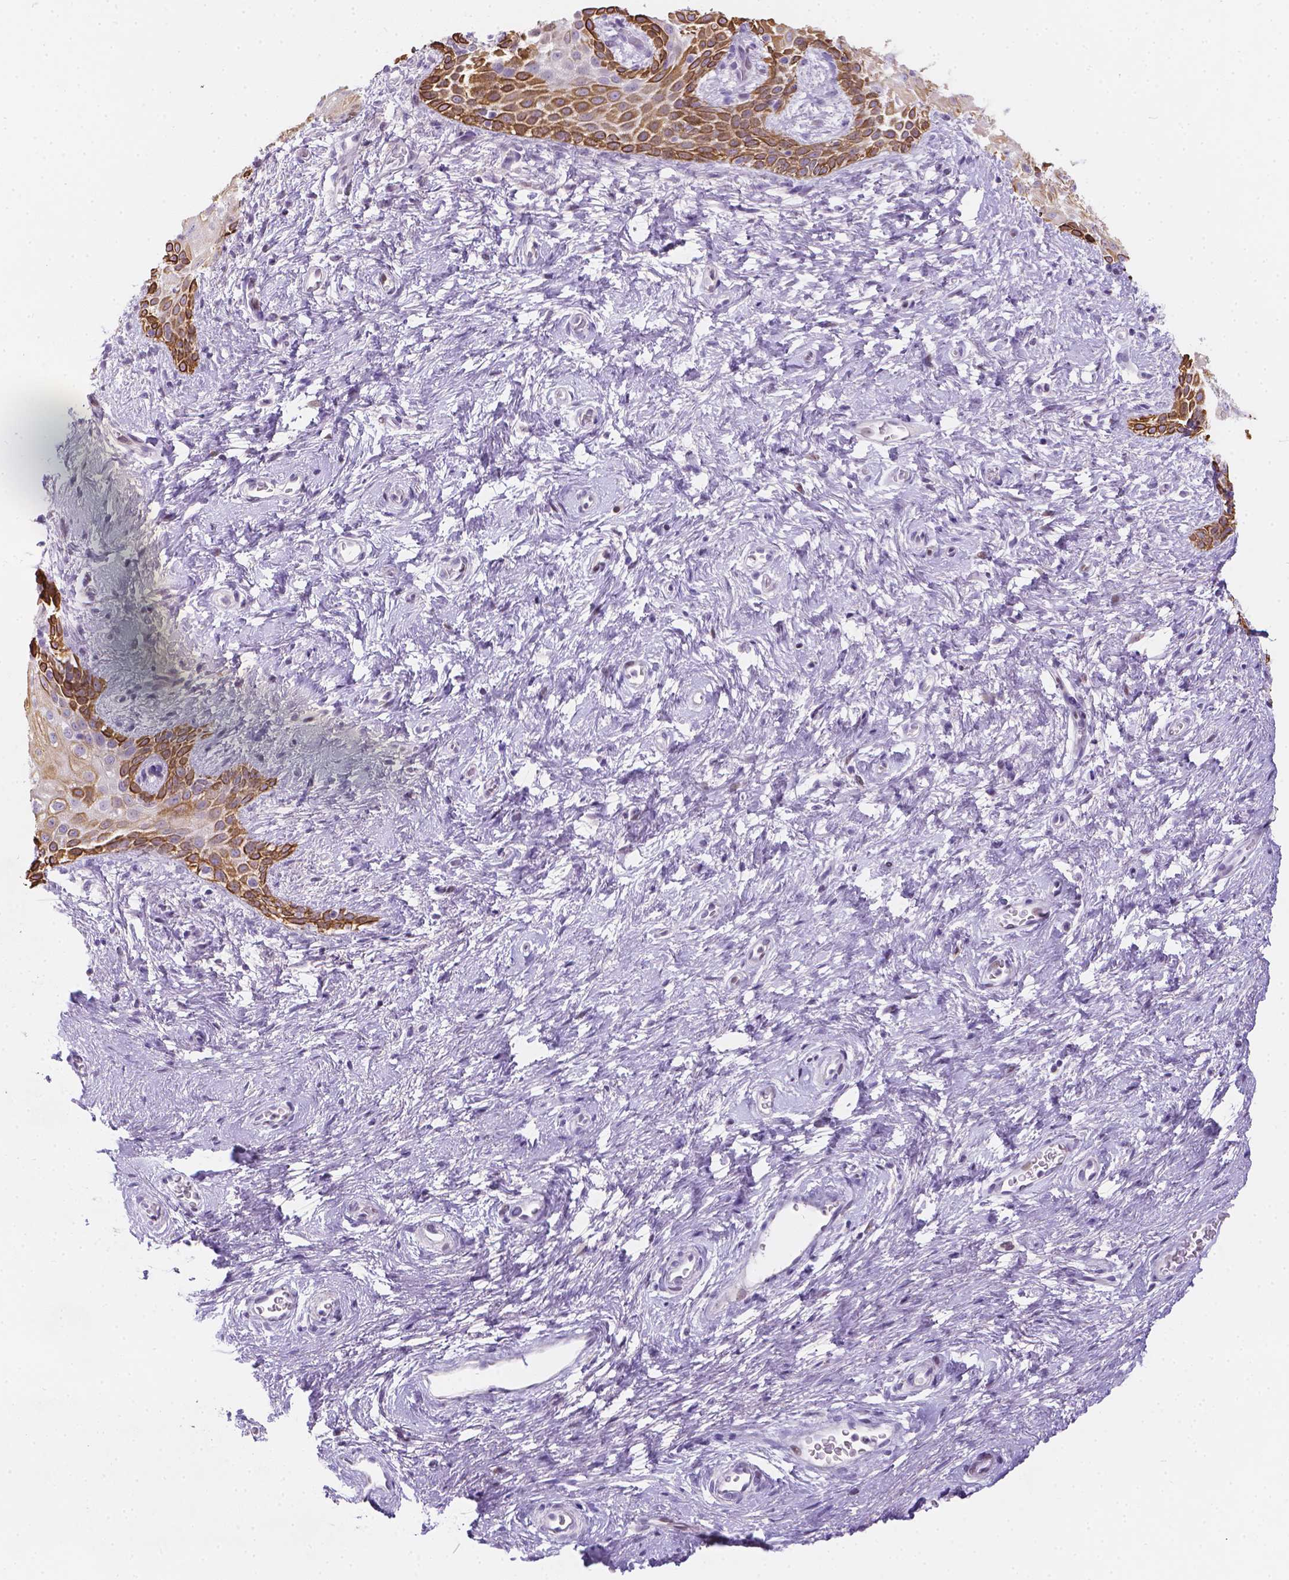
{"staining": {"intensity": "strong", "quantity": ">75%", "location": "cytoplasmic/membranous"}, "tissue": "skin", "cell_type": "Epidermal cells", "image_type": "normal", "snomed": [{"axis": "morphology", "description": "Normal tissue, NOS"}, {"axis": "topography", "description": "Anal"}], "caption": "Human skin stained for a protein (brown) exhibits strong cytoplasmic/membranous positive positivity in about >75% of epidermal cells.", "gene": "DMWD", "patient": {"sex": "female", "age": 46}}